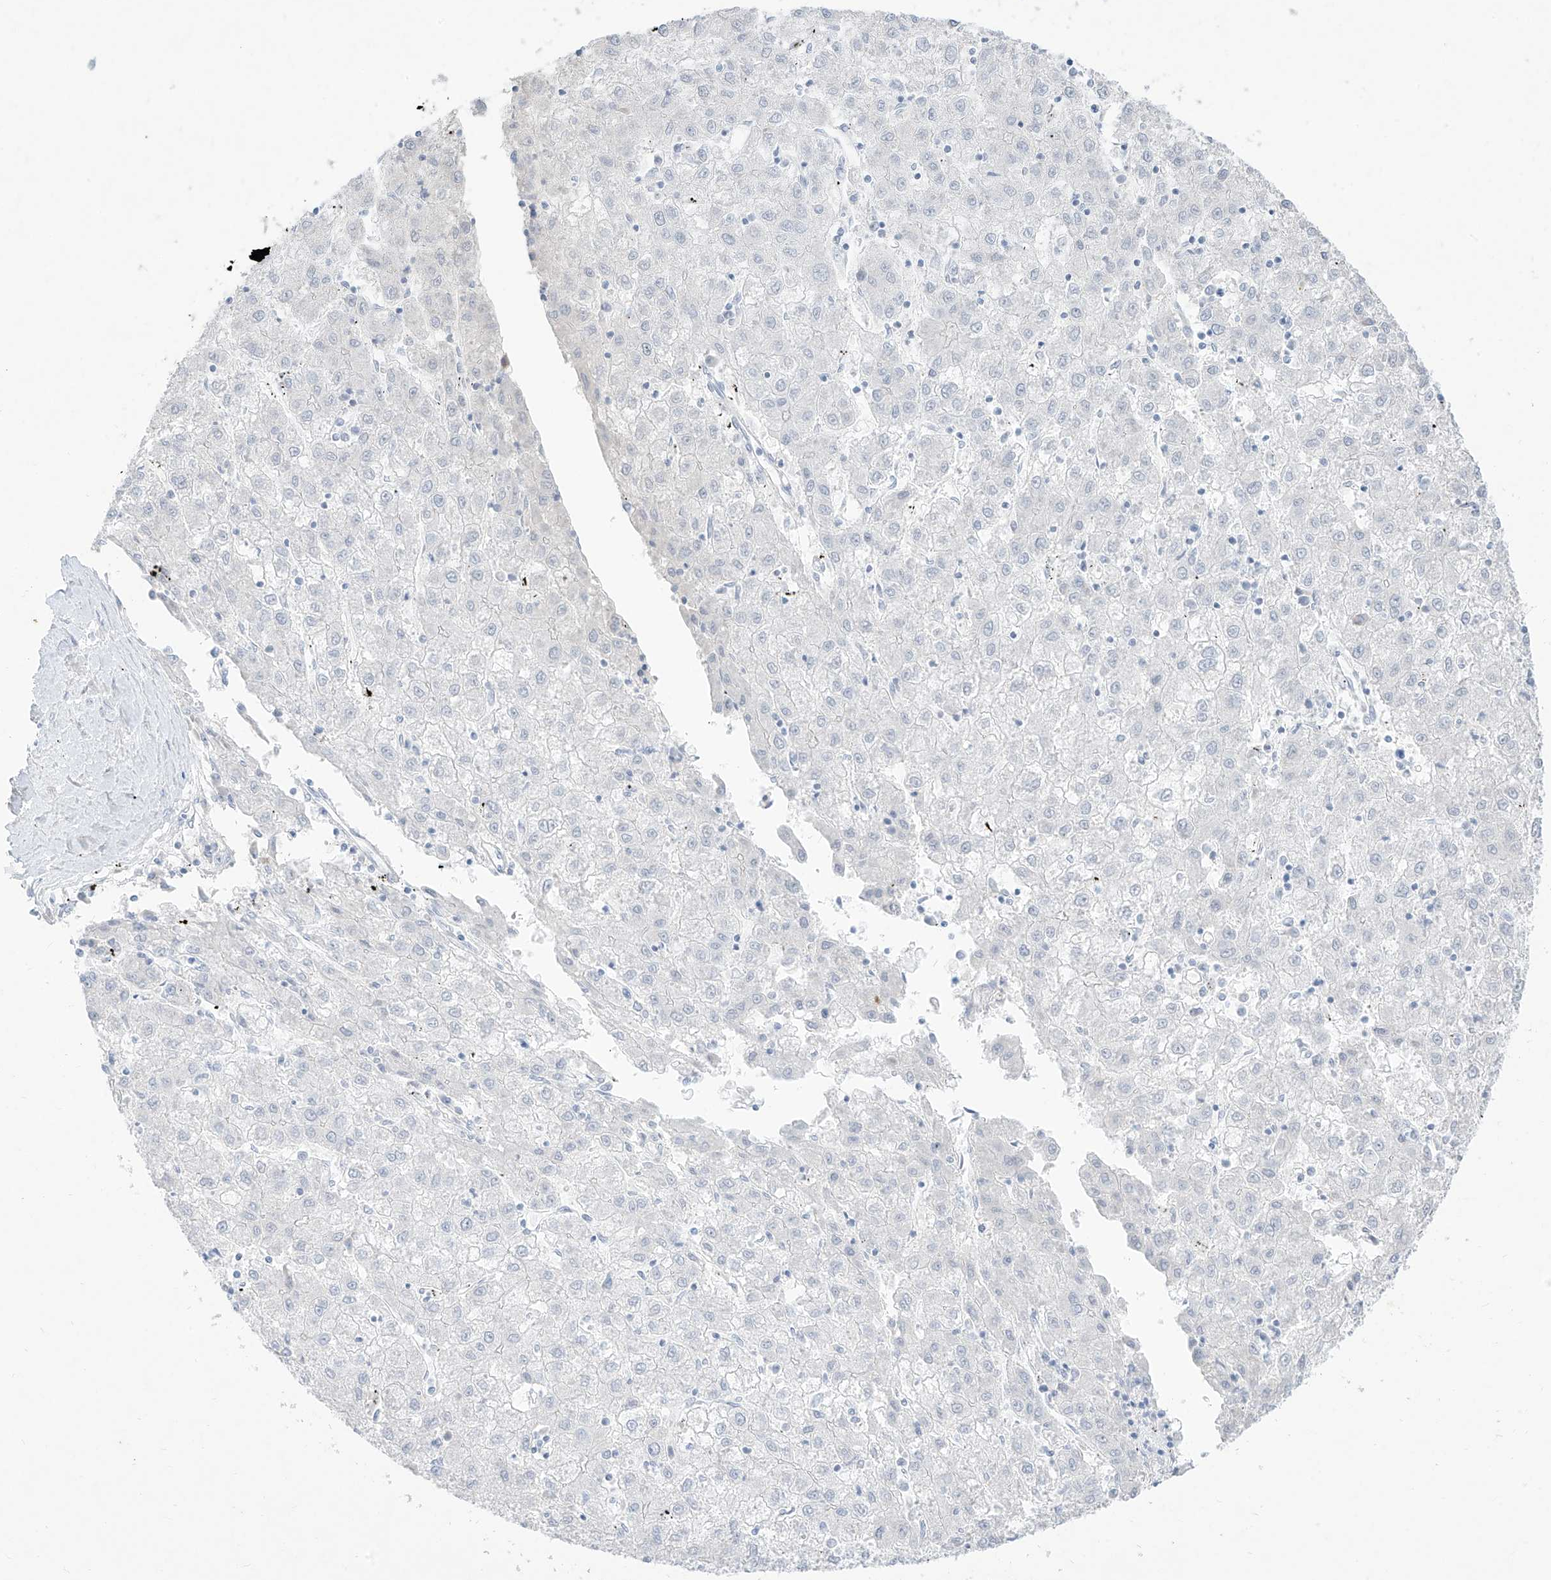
{"staining": {"intensity": "negative", "quantity": "none", "location": "none"}, "tissue": "liver cancer", "cell_type": "Tumor cells", "image_type": "cancer", "snomed": [{"axis": "morphology", "description": "Carcinoma, Hepatocellular, NOS"}, {"axis": "topography", "description": "Liver"}], "caption": "This is an immunohistochemistry micrograph of liver cancer (hepatocellular carcinoma). There is no staining in tumor cells.", "gene": "TGM4", "patient": {"sex": "male", "age": 72}}